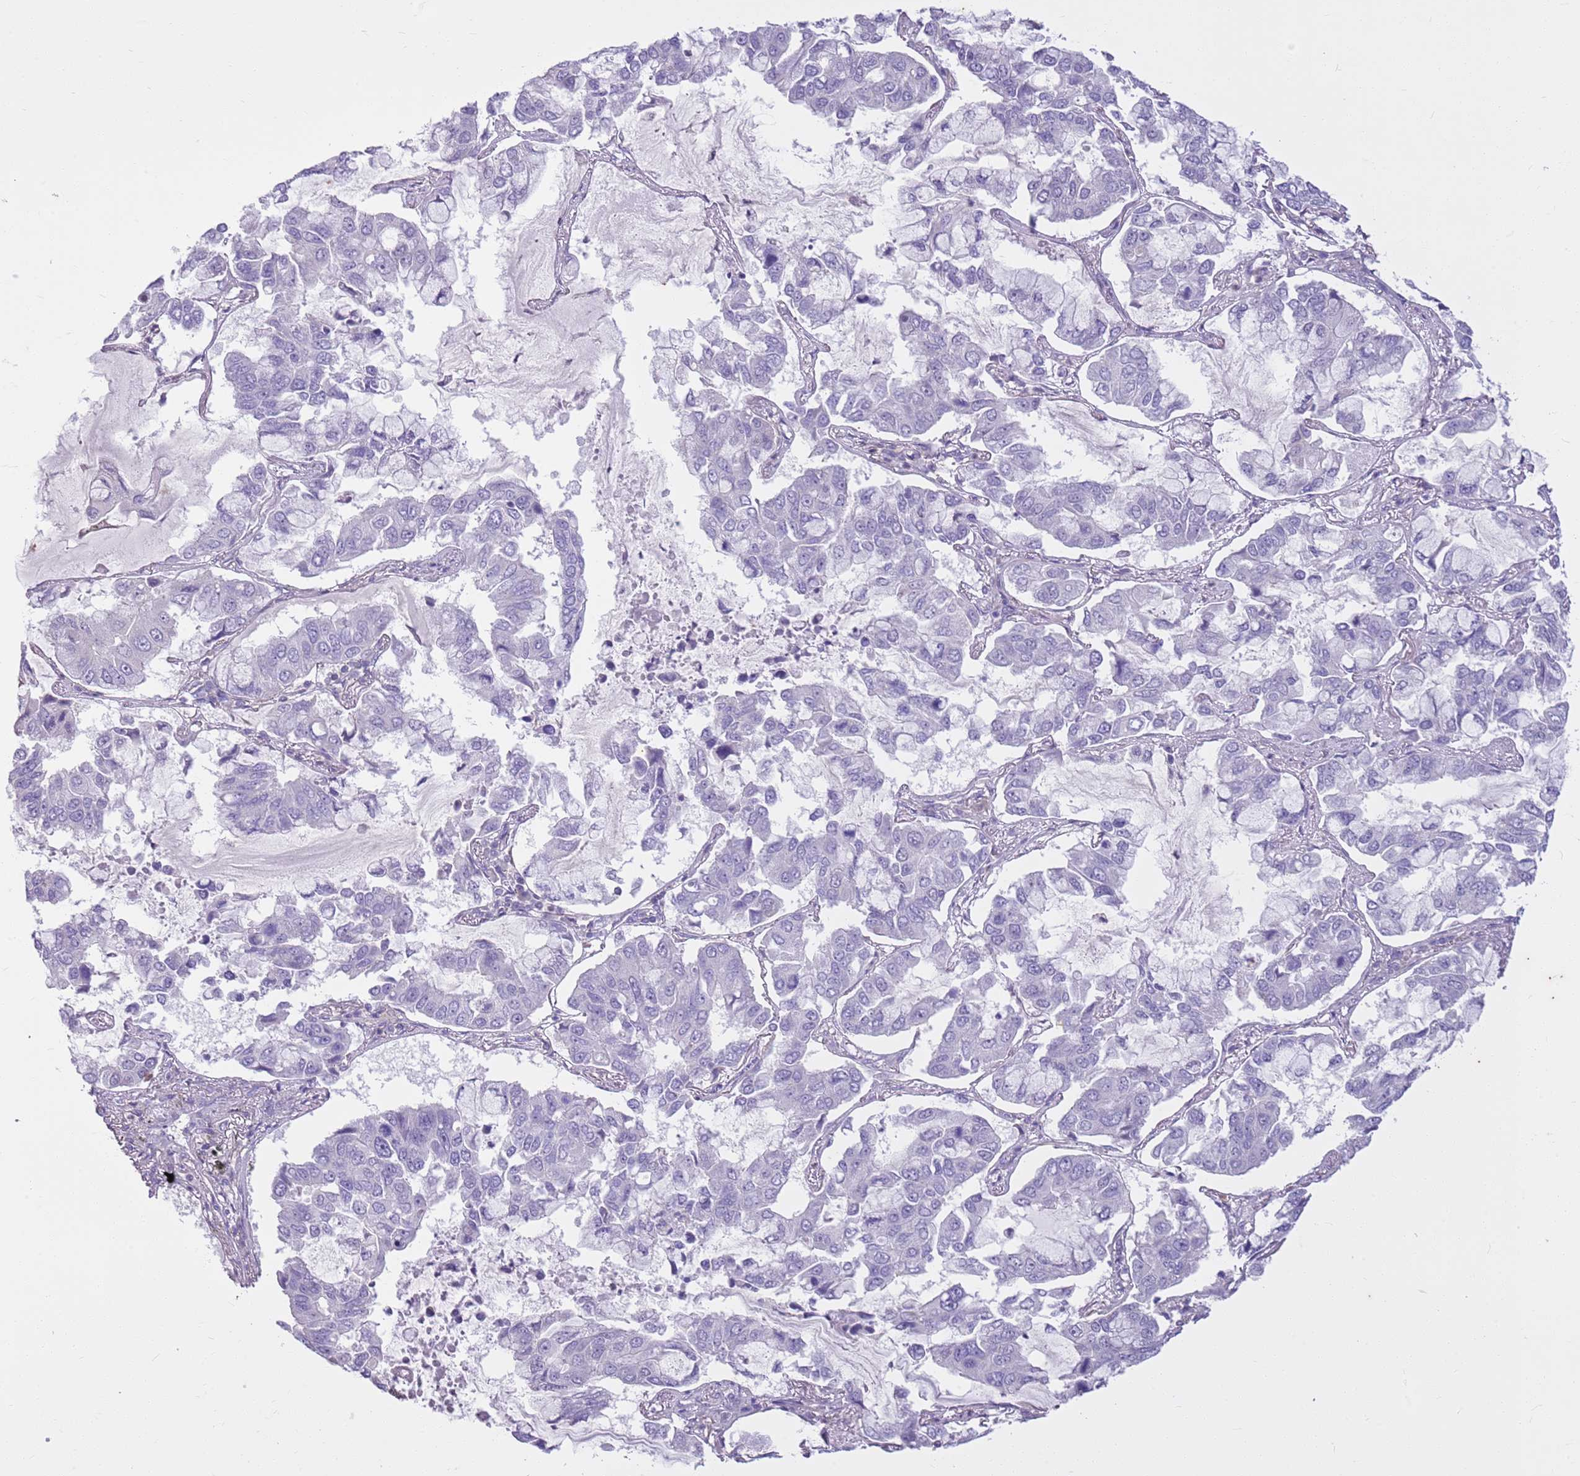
{"staining": {"intensity": "negative", "quantity": "none", "location": "none"}, "tissue": "lung cancer", "cell_type": "Tumor cells", "image_type": "cancer", "snomed": [{"axis": "morphology", "description": "Adenocarcinoma, NOS"}, {"axis": "topography", "description": "Lung"}], "caption": "Immunohistochemical staining of human adenocarcinoma (lung) reveals no significant staining in tumor cells.", "gene": "CNPPD1", "patient": {"sex": "male", "age": 64}}